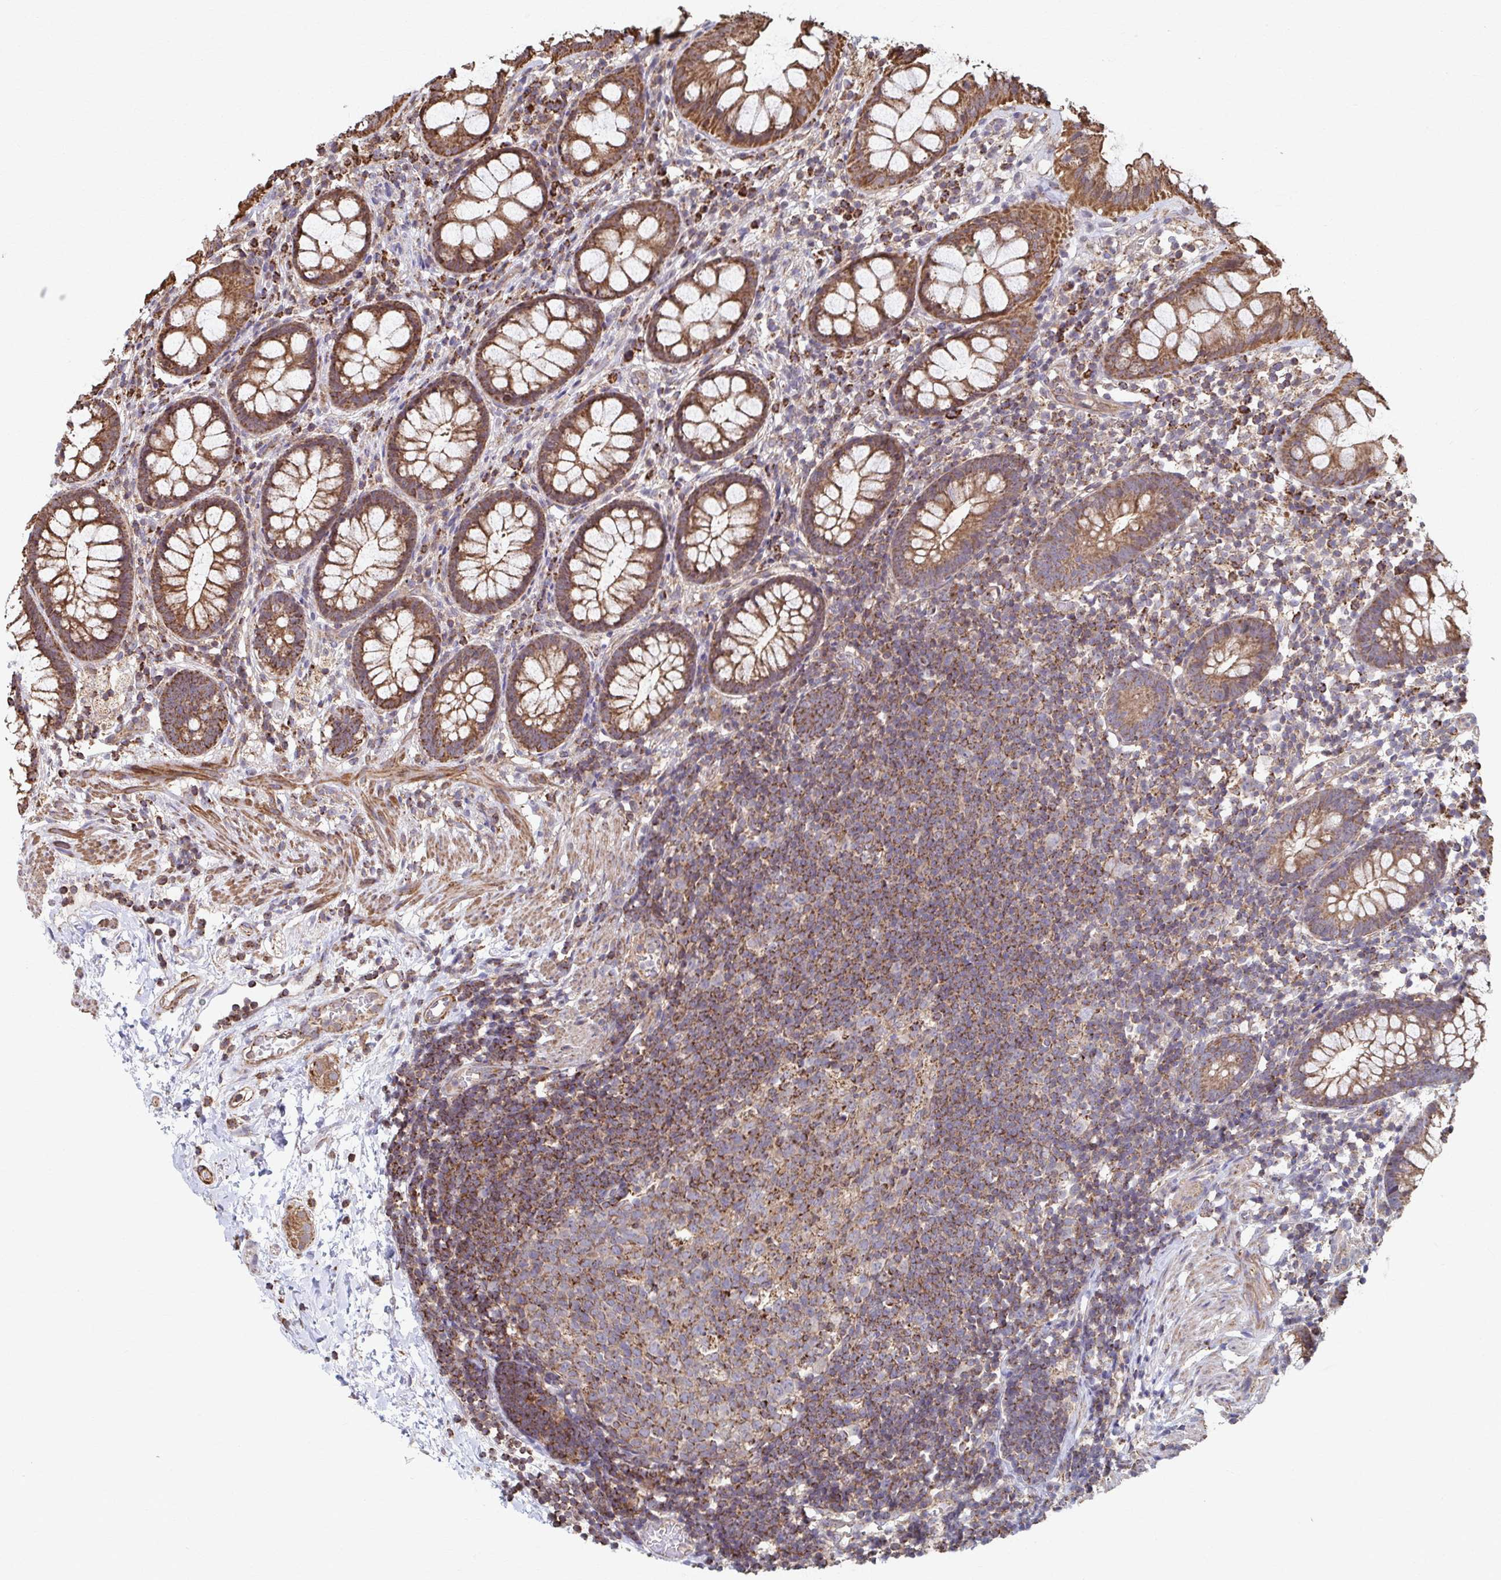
{"staining": {"intensity": "moderate", "quantity": ">75%", "location": "cytoplasmic/membranous"}, "tissue": "rectum", "cell_type": "Glandular cells", "image_type": "normal", "snomed": [{"axis": "morphology", "description": "Normal tissue, NOS"}, {"axis": "topography", "description": "Rectum"}], "caption": "Protein expression by IHC demonstrates moderate cytoplasmic/membranous positivity in about >75% of glandular cells in benign rectum.", "gene": "KLHL34", "patient": {"sex": "female", "age": 62}}